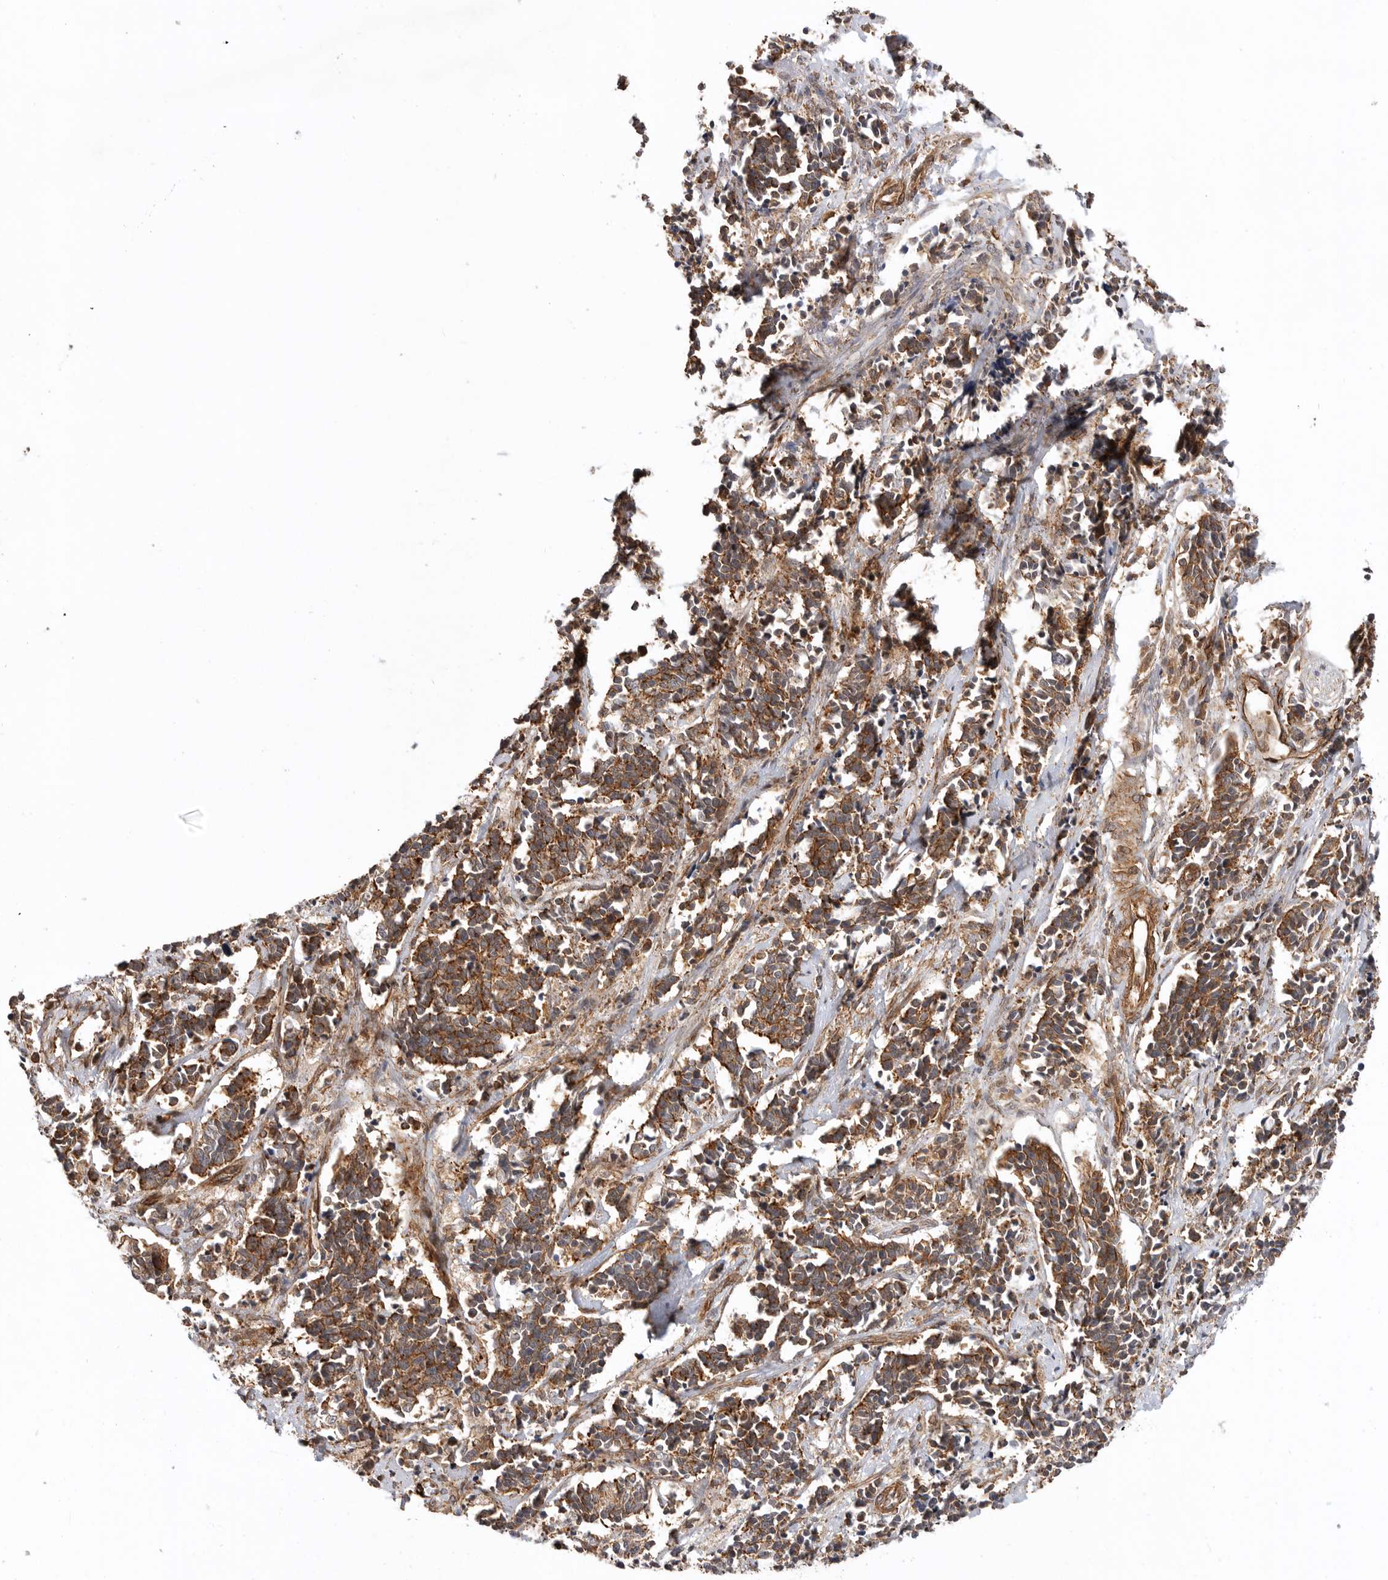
{"staining": {"intensity": "moderate", "quantity": ">75%", "location": "cytoplasmic/membranous"}, "tissue": "cervical cancer", "cell_type": "Tumor cells", "image_type": "cancer", "snomed": [{"axis": "morphology", "description": "Normal tissue, NOS"}, {"axis": "morphology", "description": "Squamous cell carcinoma, NOS"}, {"axis": "topography", "description": "Cervix"}], "caption": "Tumor cells reveal medium levels of moderate cytoplasmic/membranous positivity in approximately >75% of cells in human cervical cancer (squamous cell carcinoma).", "gene": "GPATCH2", "patient": {"sex": "female", "age": 35}}